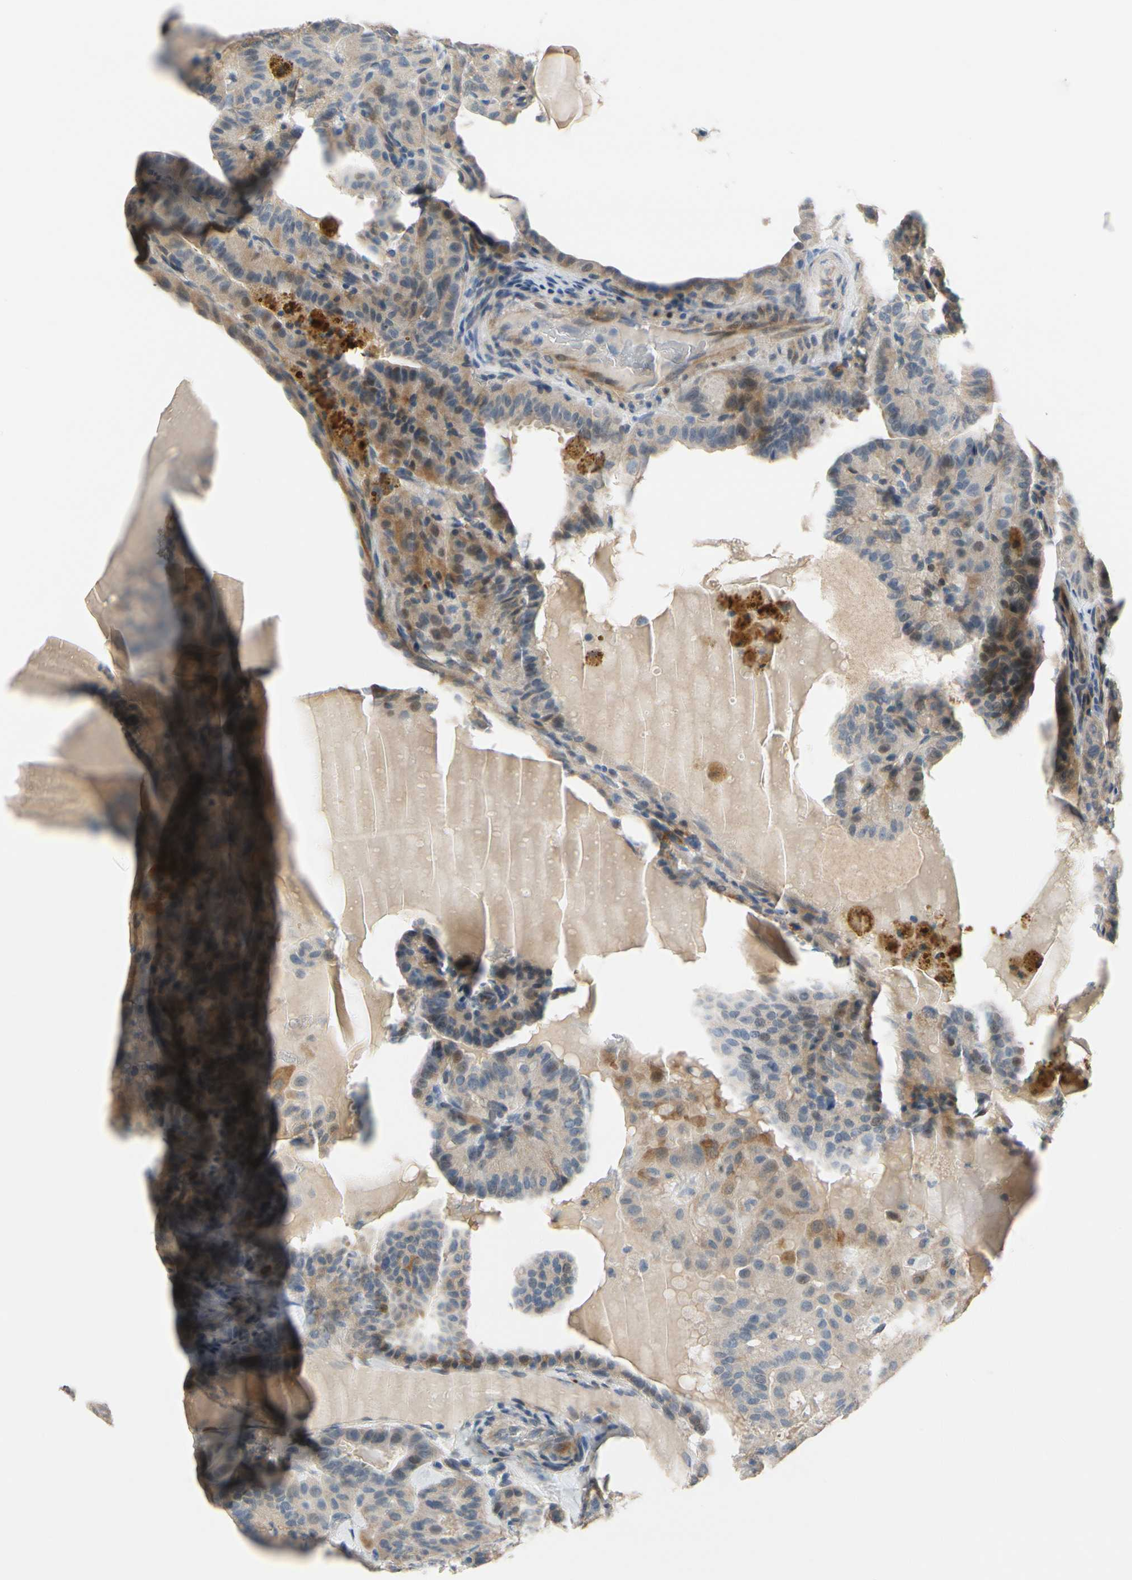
{"staining": {"intensity": "weak", "quantity": "25%-75%", "location": "cytoplasmic/membranous"}, "tissue": "thyroid cancer", "cell_type": "Tumor cells", "image_type": "cancer", "snomed": [{"axis": "morphology", "description": "Papillary adenocarcinoma, NOS"}, {"axis": "topography", "description": "Thyroid gland"}], "caption": "Thyroid cancer was stained to show a protein in brown. There is low levels of weak cytoplasmic/membranous positivity in about 25%-75% of tumor cells.", "gene": "SLC27A6", "patient": {"sex": "male", "age": 77}}